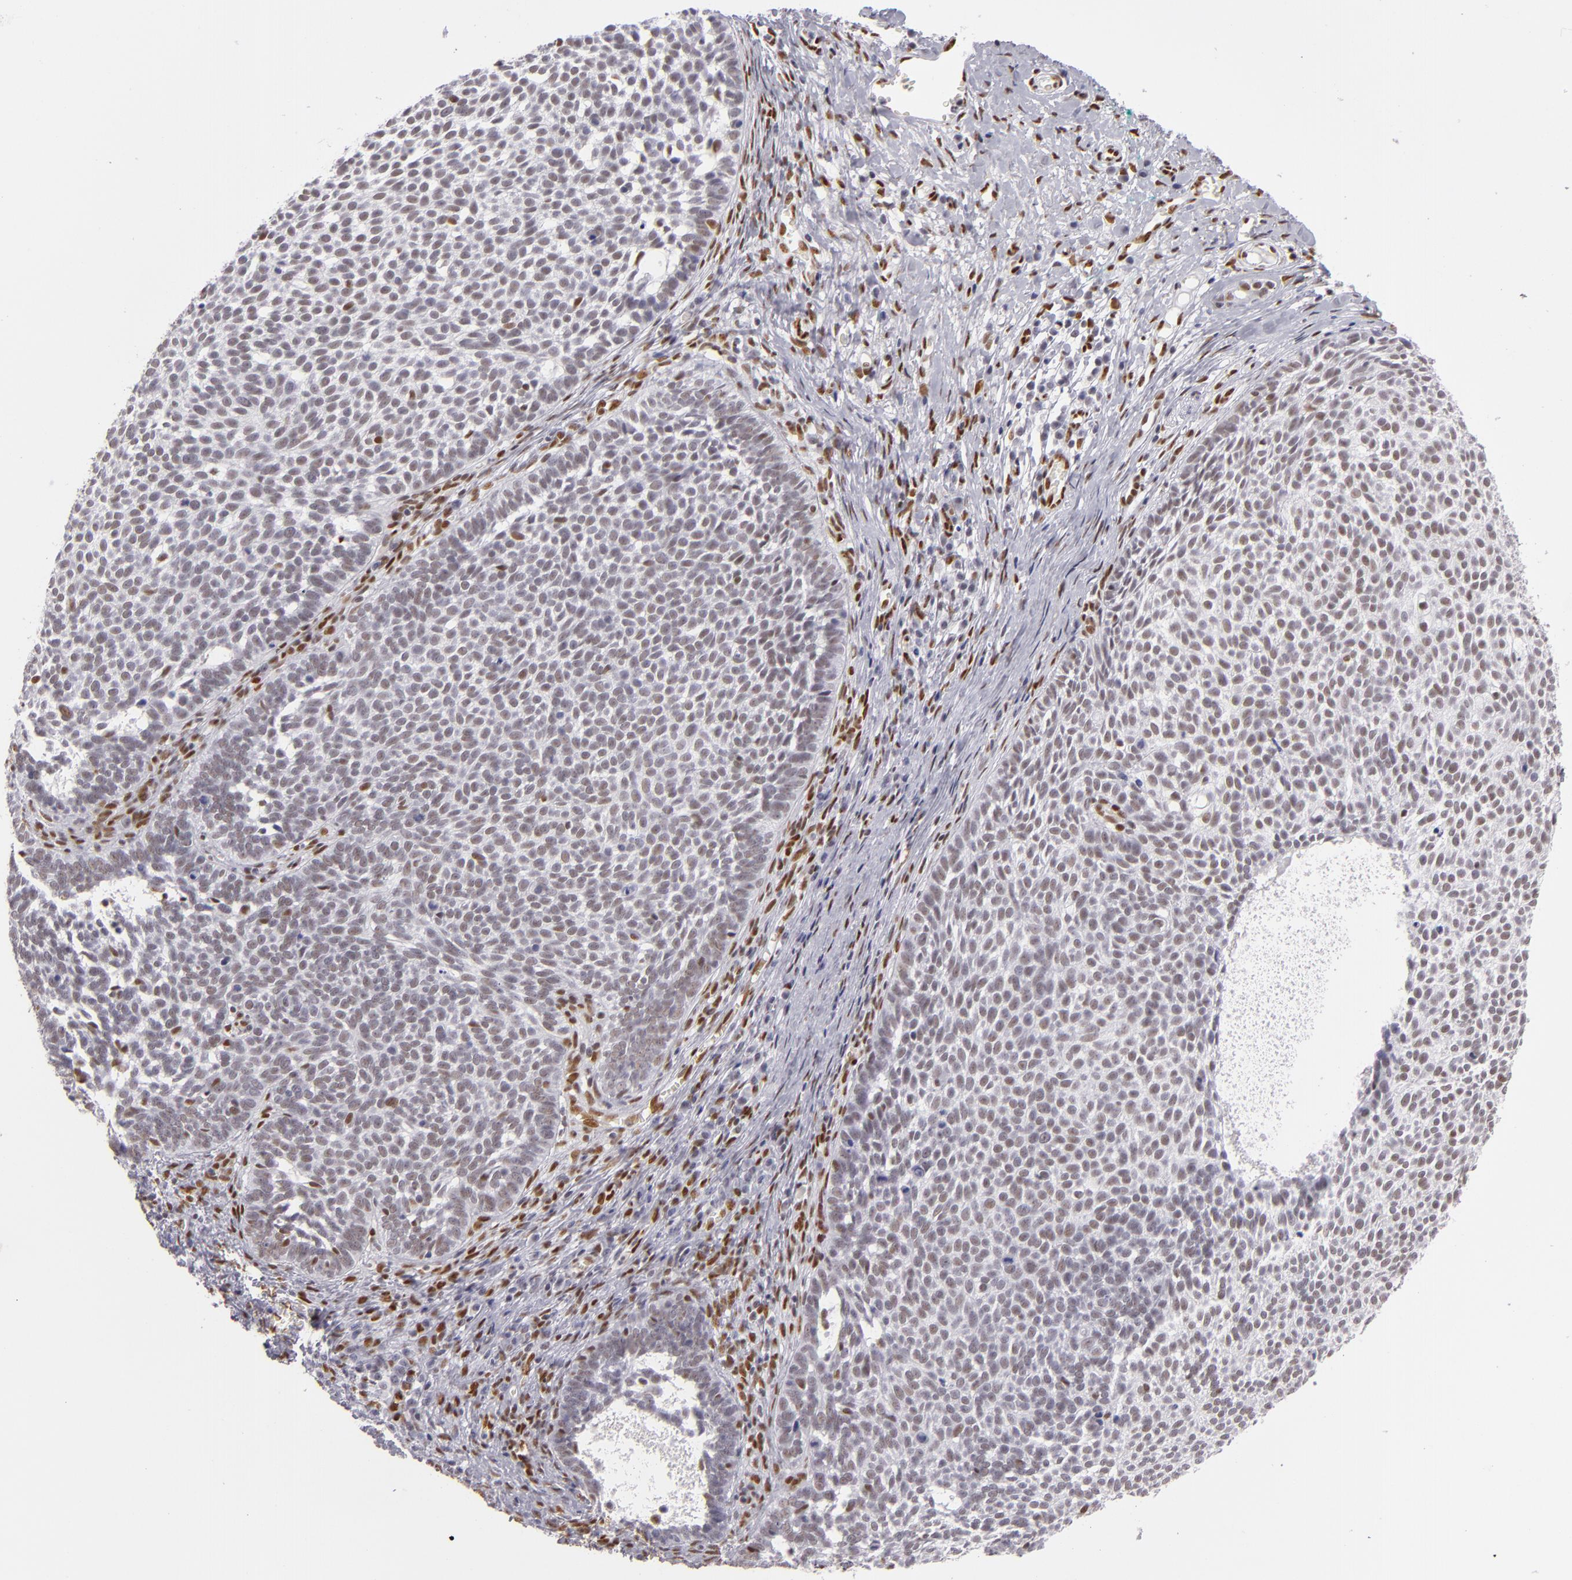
{"staining": {"intensity": "weak", "quantity": "25%-75%", "location": "nuclear"}, "tissue": "skin cancer", "cell_type": "Tumor cells", "image_type": "cancer", "snomed": [{"axis": "morphology", "description": "Basal cell carcinoma"}, {"axis": "topography", "description": "Skin"}], "caption": "A brown stain shows weak nuclear expression of a protein in basal cell carcinoma (skin) tumor cells.", "gene": "TOP3A", "patient": {"sex": "male", "age": 63}}